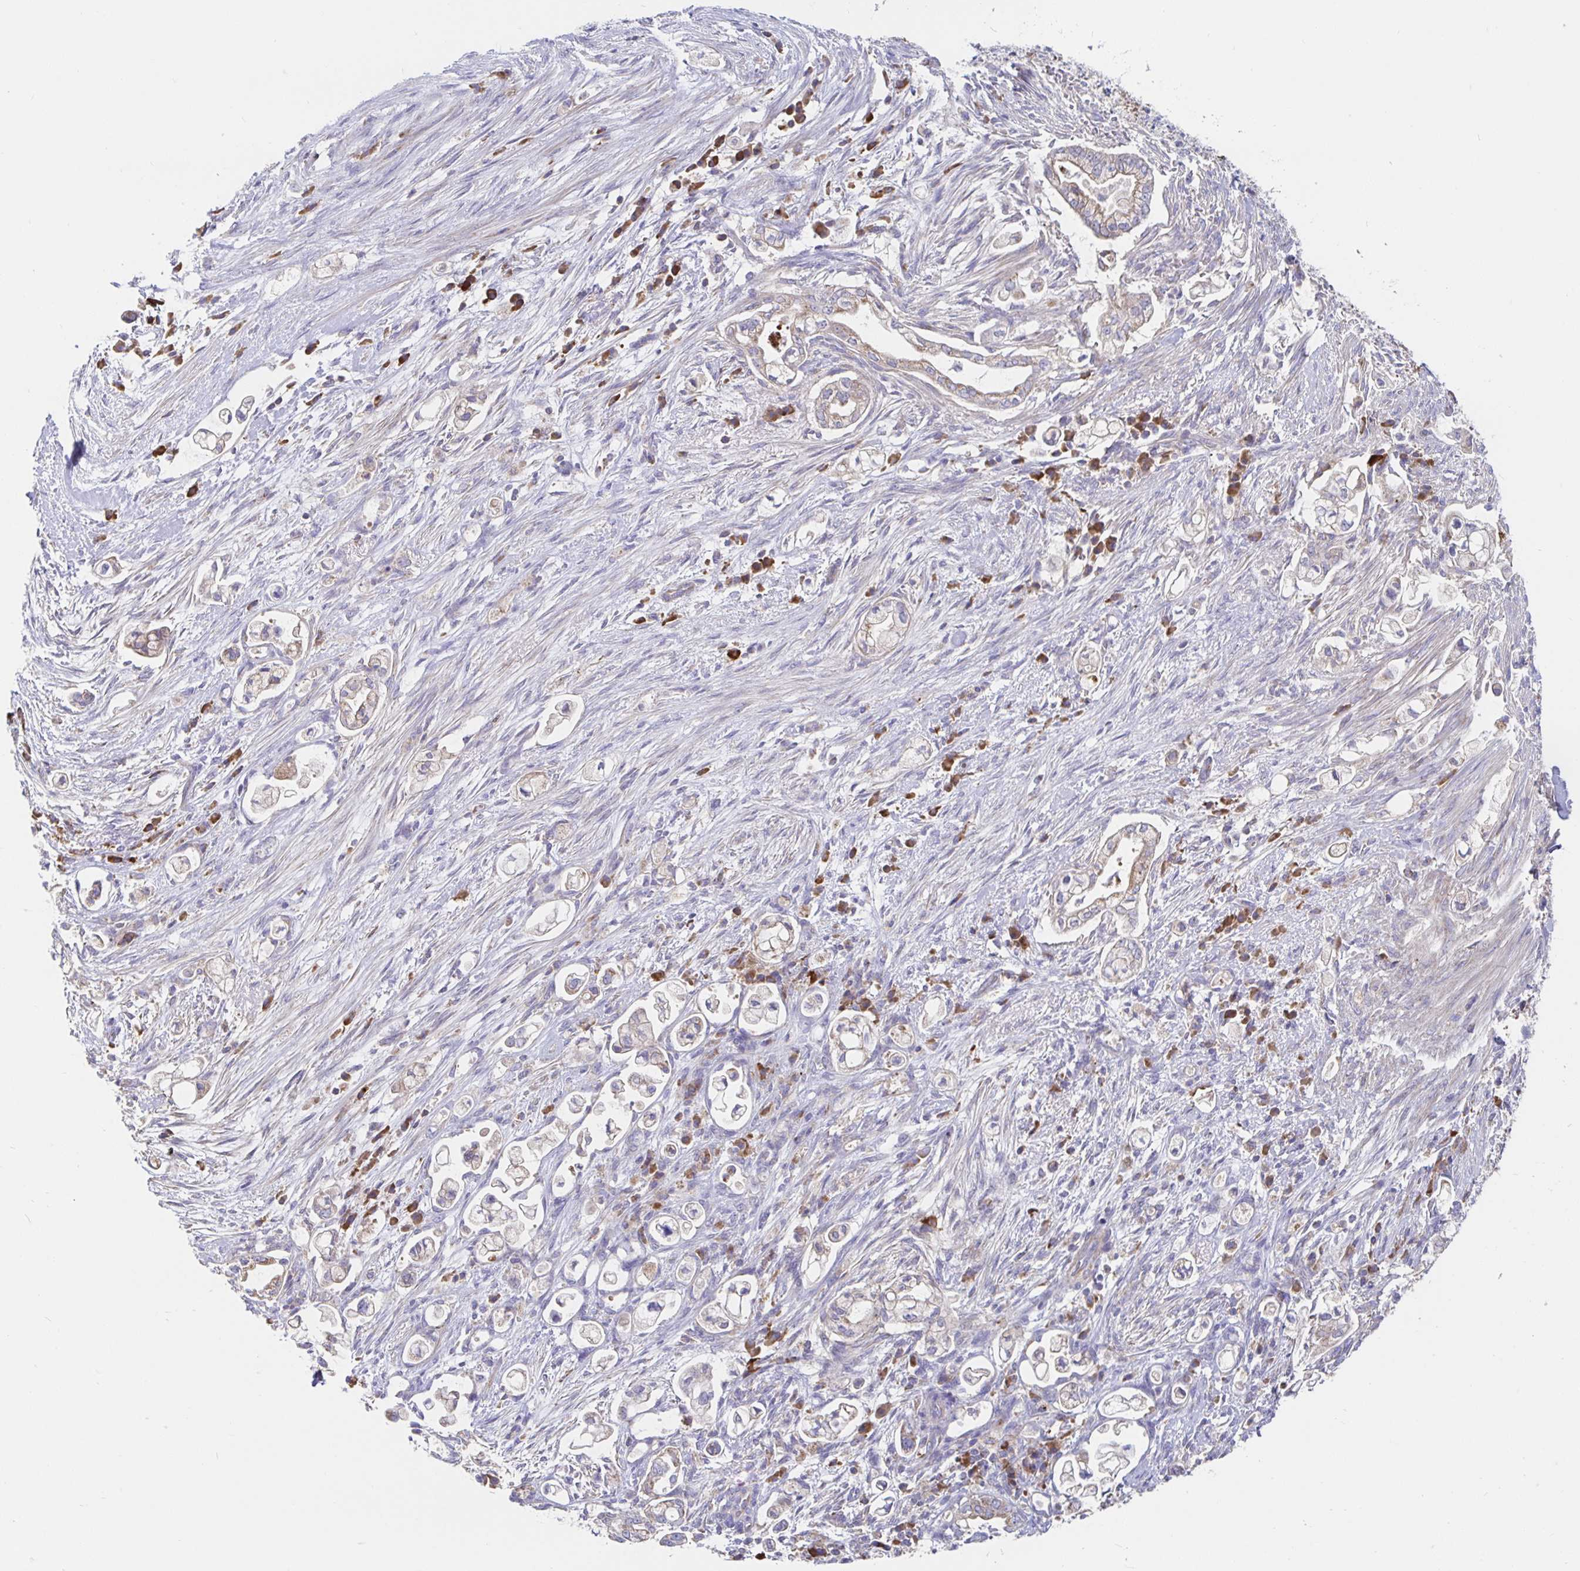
{"staining": {"intensity": "weak", "quantity": "25%-75%", "location": "cytoplasmic/membranous"}, "tissue": "pancreatic cancer", "cell_type": "Tumor cells", "image_type": "cancer", "snomed": [{"axis": "morphology", "description": "Adenocarcinoma, NOS"}, {"axis": "topography", "description": "Pancreas"}], "caption": "The image exhibits immunohistochemical staining of pancreatic cancer. There is weak cytoplasmic/membranous positivity is appreciated in about 25%-75% of tumor cells.", "gene": "PRDX3", "patient": {"sex": "female", "age": 69}}